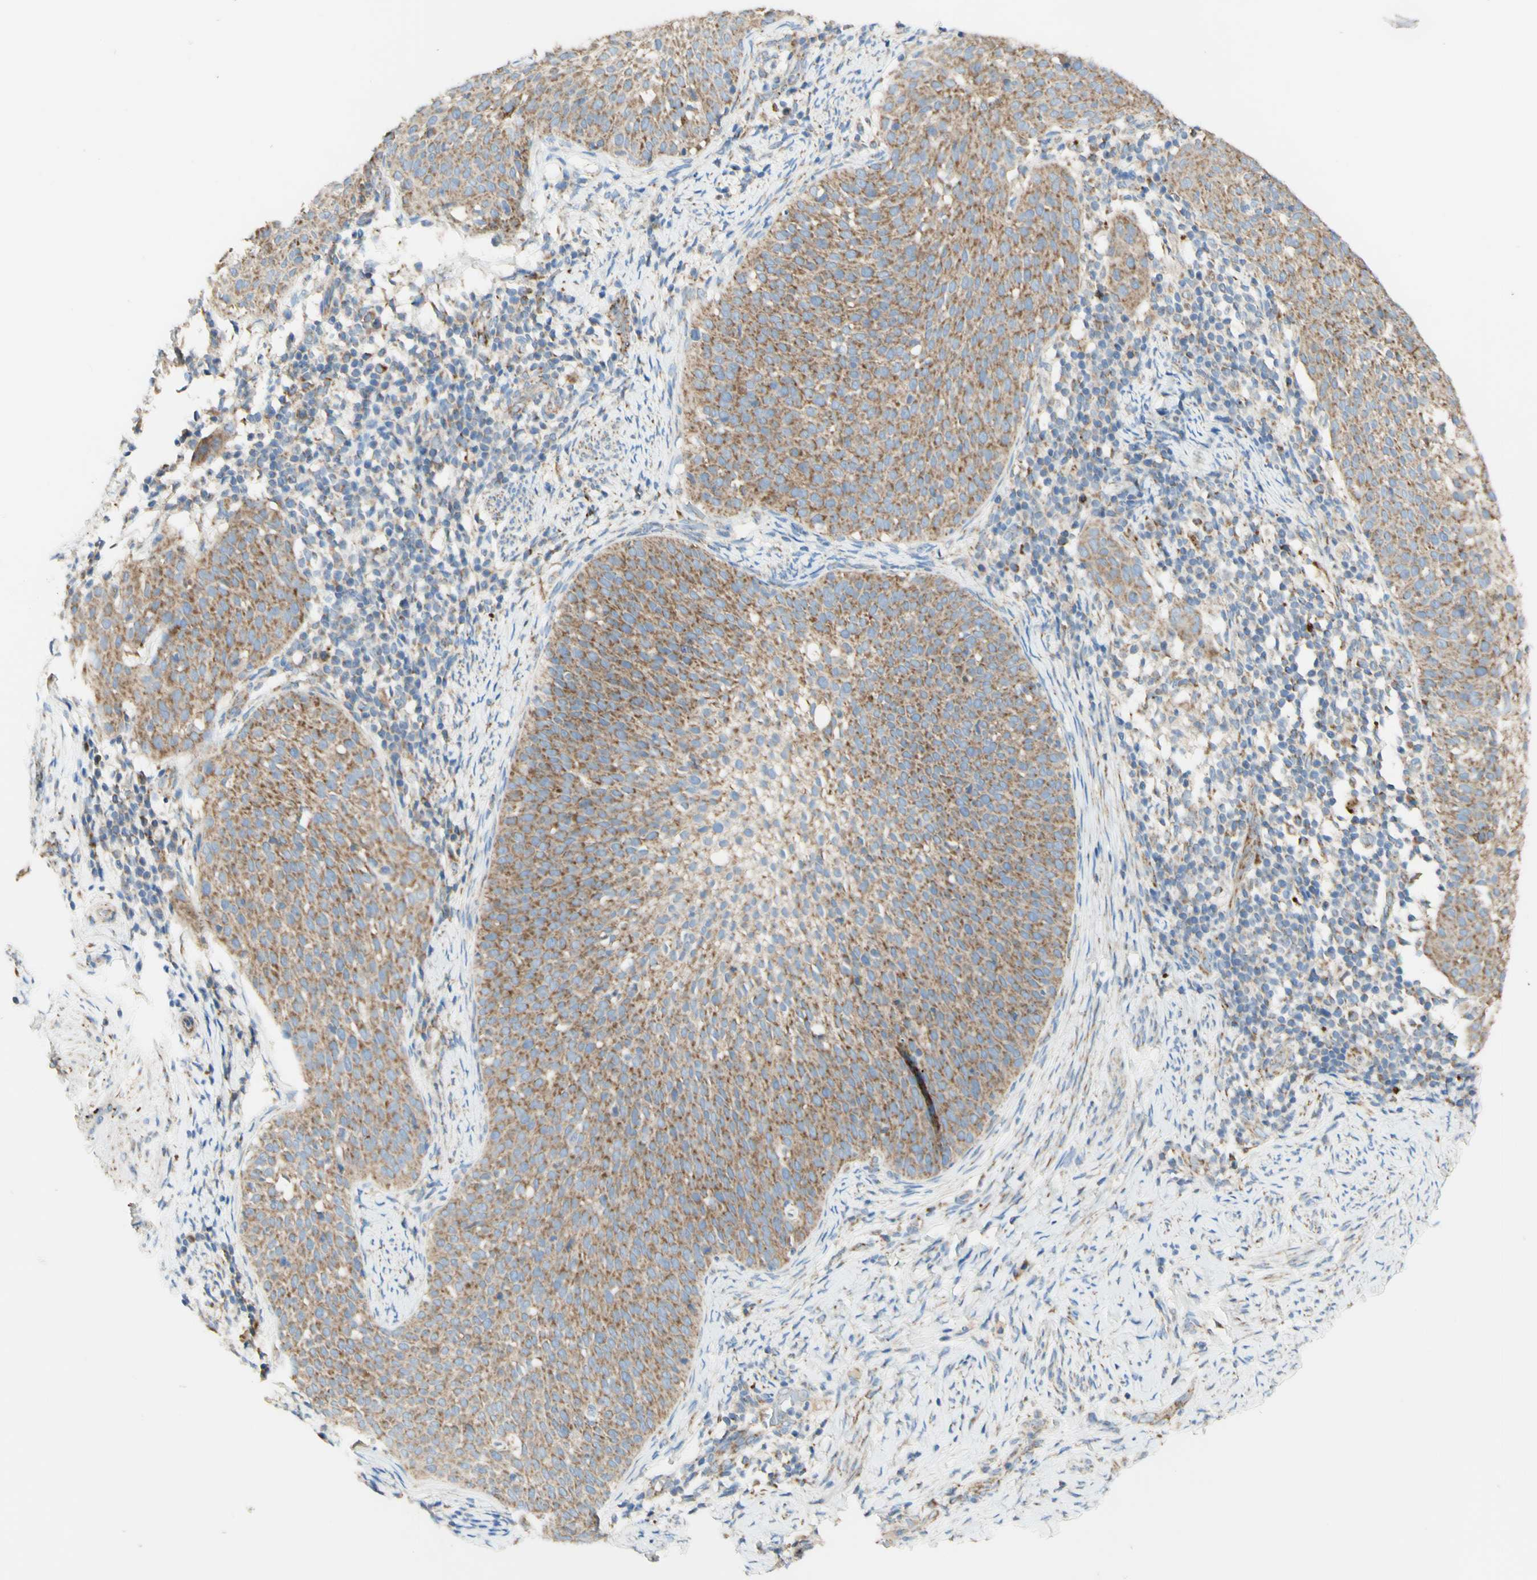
{"staining": {"intensity": "moderate", "quantity": ">75%", "location": "cytoplasmic/membranous"}, "tissue": "cervical cancer", "cell_type": "Tumor cells", "image_type": "cancer", "snomed": [{"axis": "morphology", "description": "Squamous cell carcinoma, NOS"}, {"axis": "topography", "description": "Cervix"}], "caption": "The image exhibits immunohistochemical staining of cervical squamous cell carcinoma. There is moderate cytoplasmic/membranous staining is appreciated in about >75% of tumor cells. (Brightfield microscopy of DAB IHC at high magnification).", "gene": "ARMC10", "patient": {"sex": "female", "age": 51}}